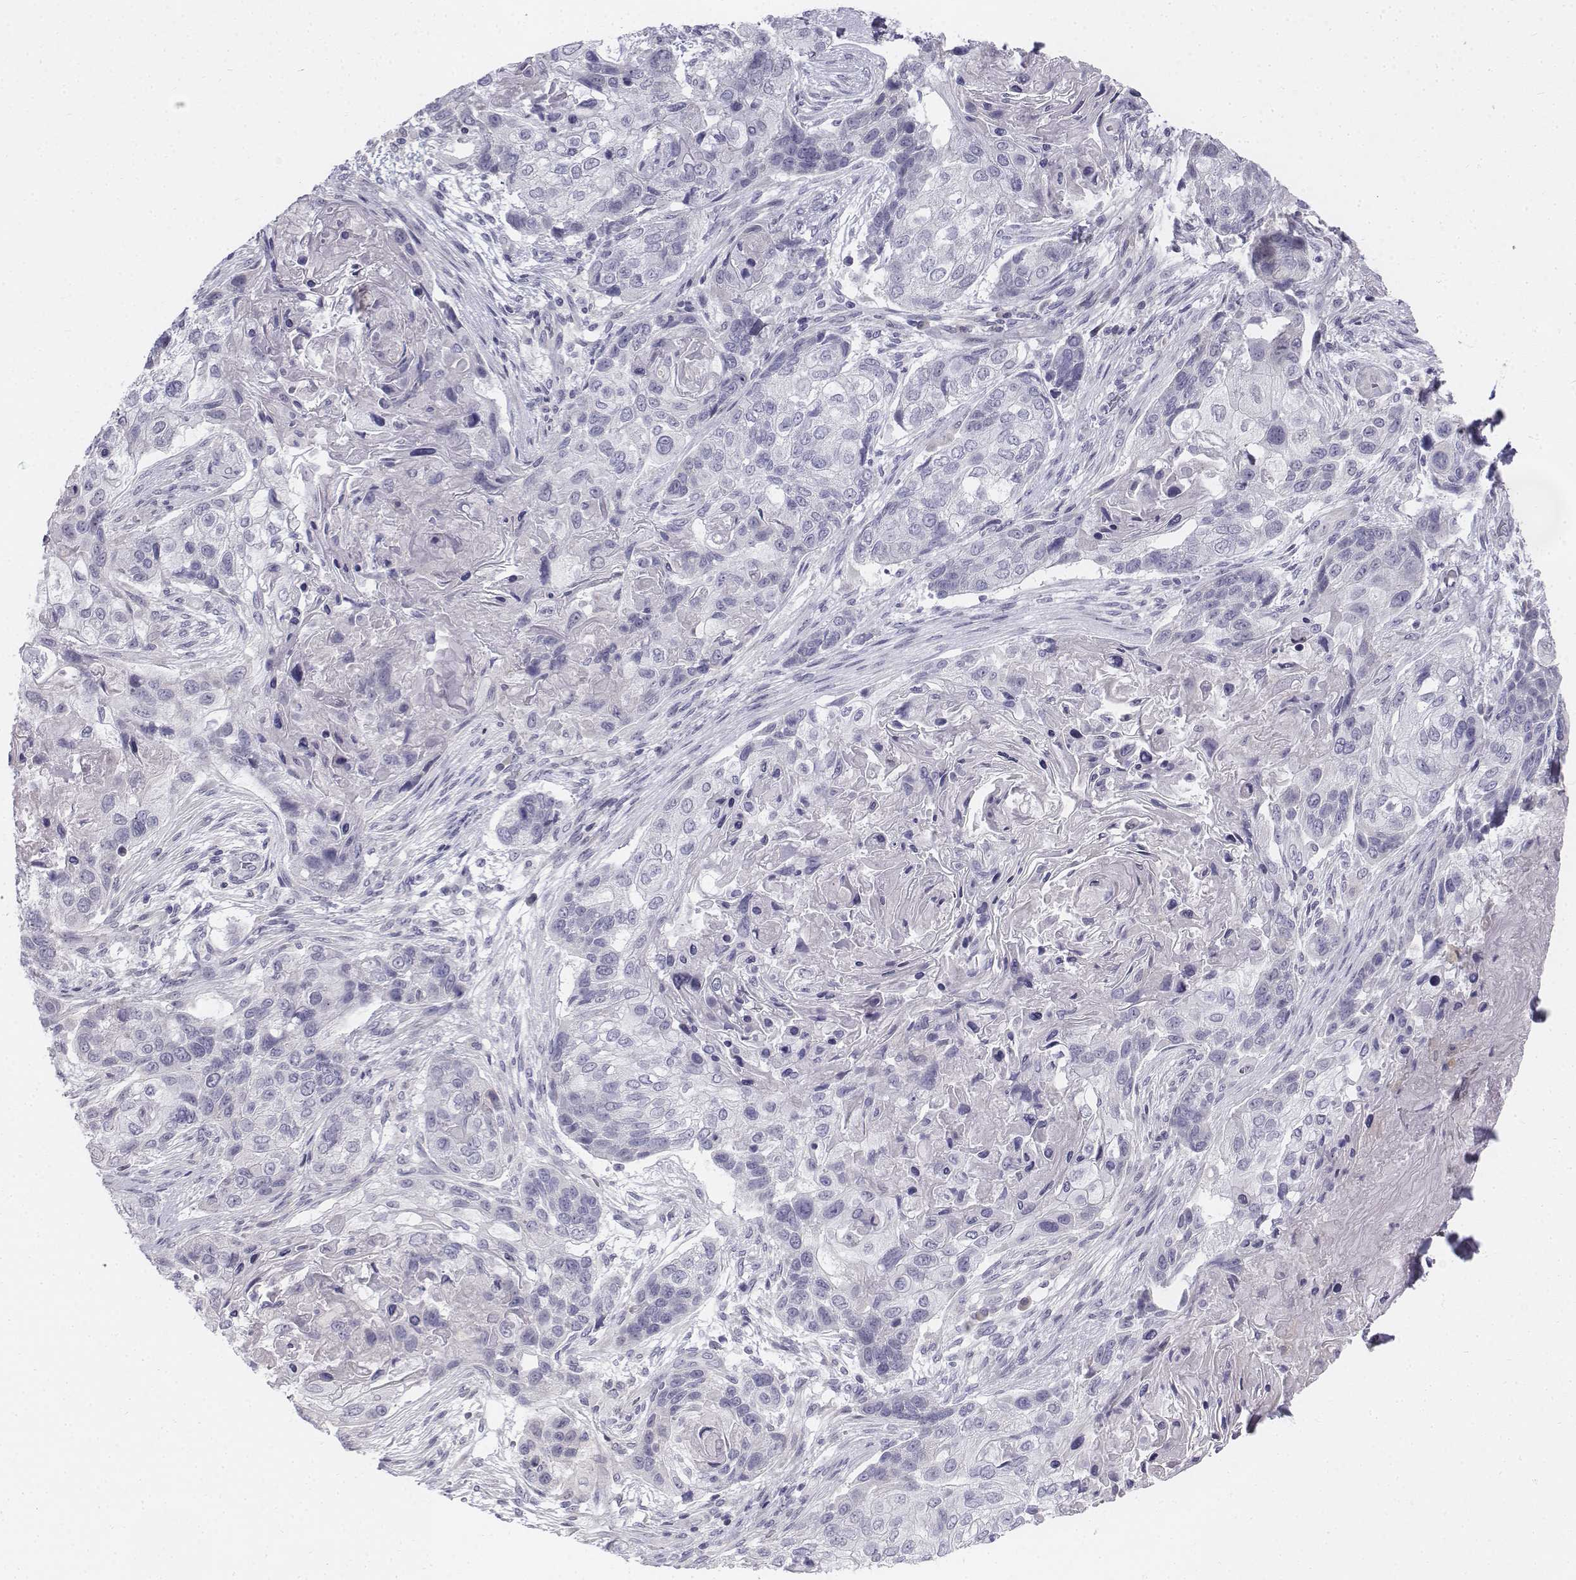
{"staining": {"intensity": "negative", "quantity": "none", "location": "none"}, "tissue": "lung cancer", "cell_type": "Tumor cells", "image_type": "cancer", "snomed": [{"axis": "morphology", "description": "Squamous cell carcinoma, NOS"}, {"axis": "topography", "description": "Lung"}], "caption": "This is an immunohistochemistry (IHC) image of lung cancer (squamous cell carcinoma). There is no positivity in tumor cells.", "gene": "PENK", "patient": {"sex": "male", "age": 69}}